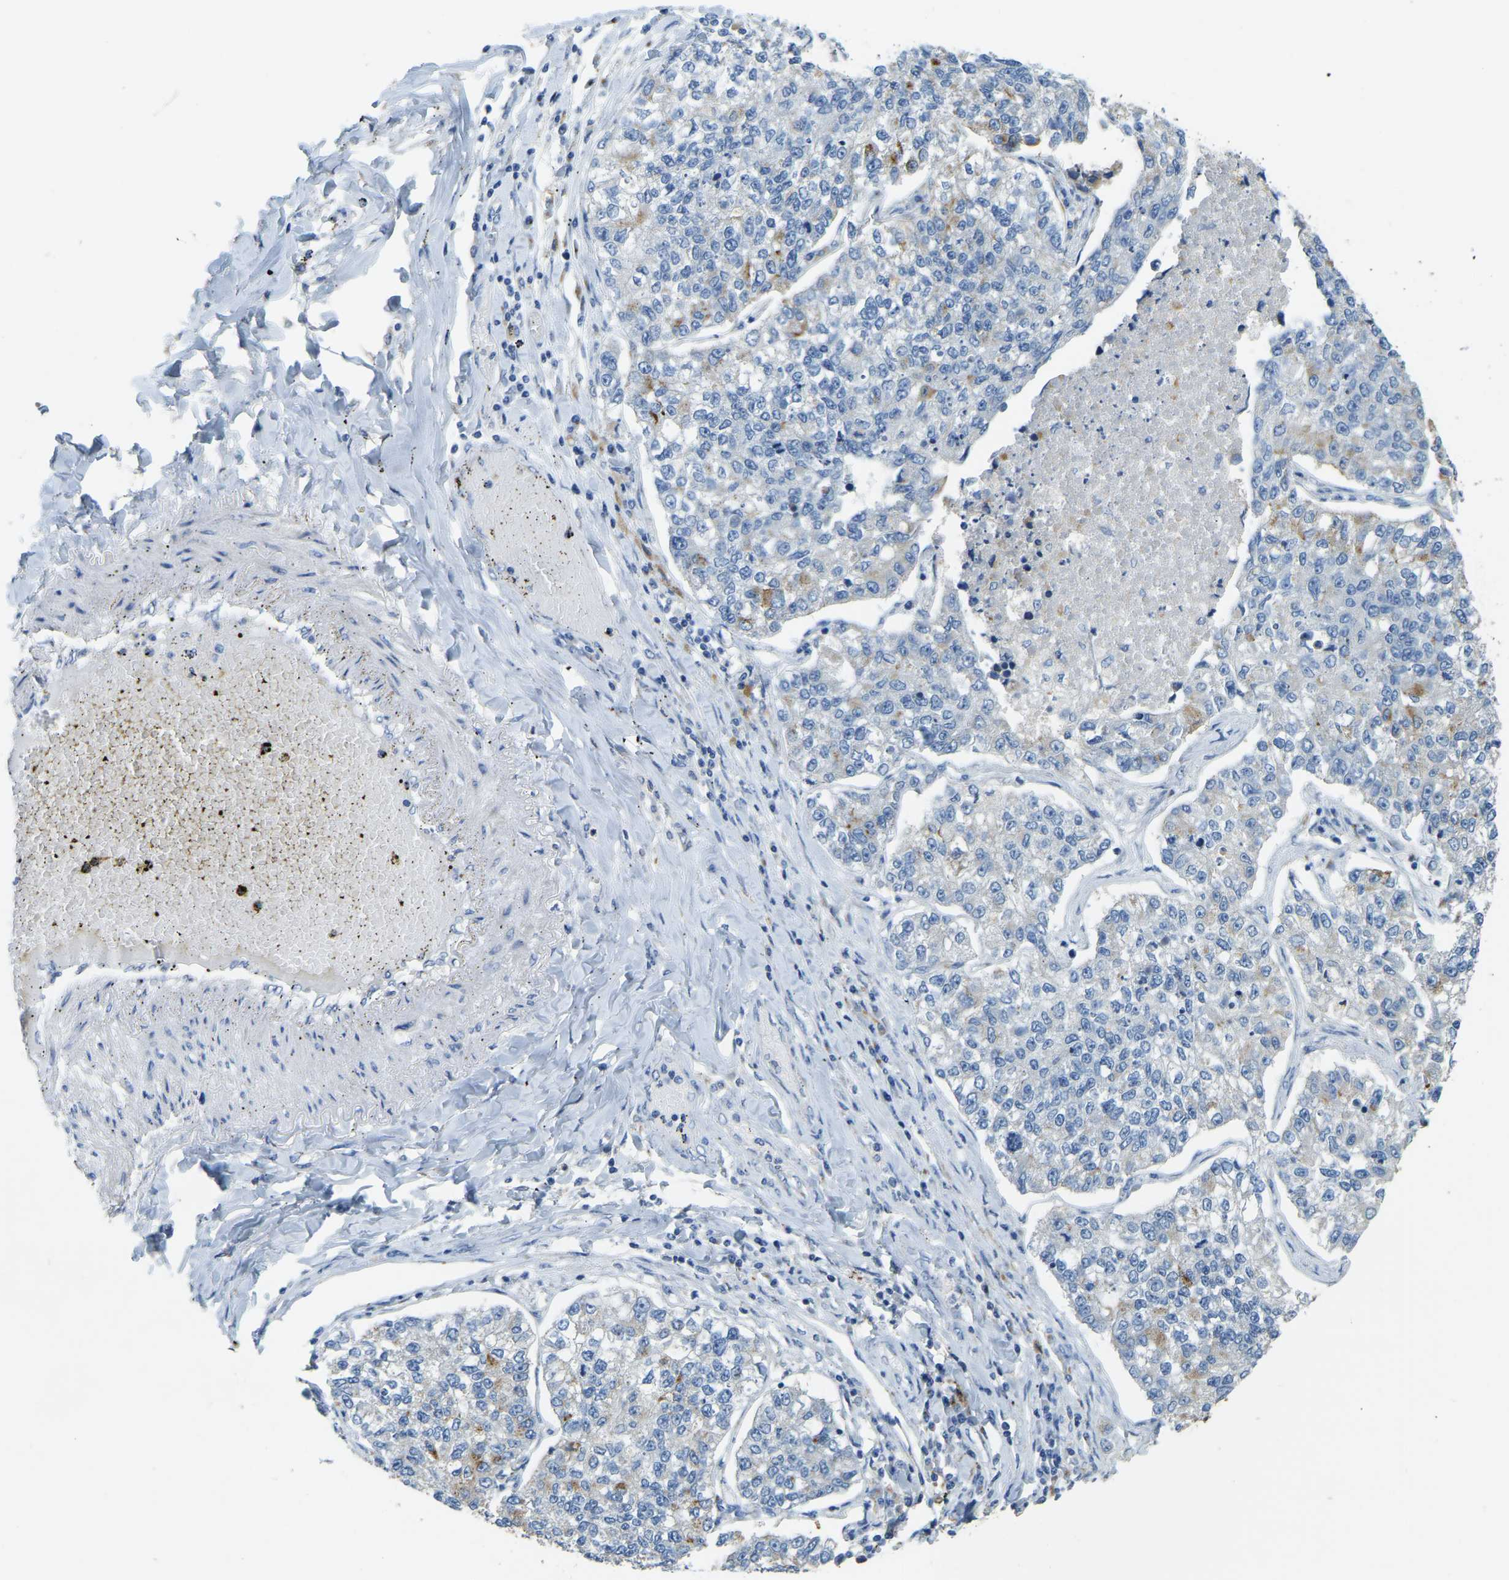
{"staining": {"intensity": "moderate", "quantity": "<25%", "location": "cytoplasmic/membranous"}, "tissue": "lung cancer", "cell_type": "Tumor cells", "image_type": "cancer", "snomed": [{"axis": "morphology", "description": "Adenocarcinoma, NOS"}, {"axis": "topography", "description": "Lung"}], "caption": "Approximately <25% of tumor cells in lung adenocarcinoma demonstrate moderate cytoplasmic/membranous protein expression as visualized by brown immunohistochemical staining.", "gene": "FAM174A", "patient": {"sex": "male", "age": 49}}